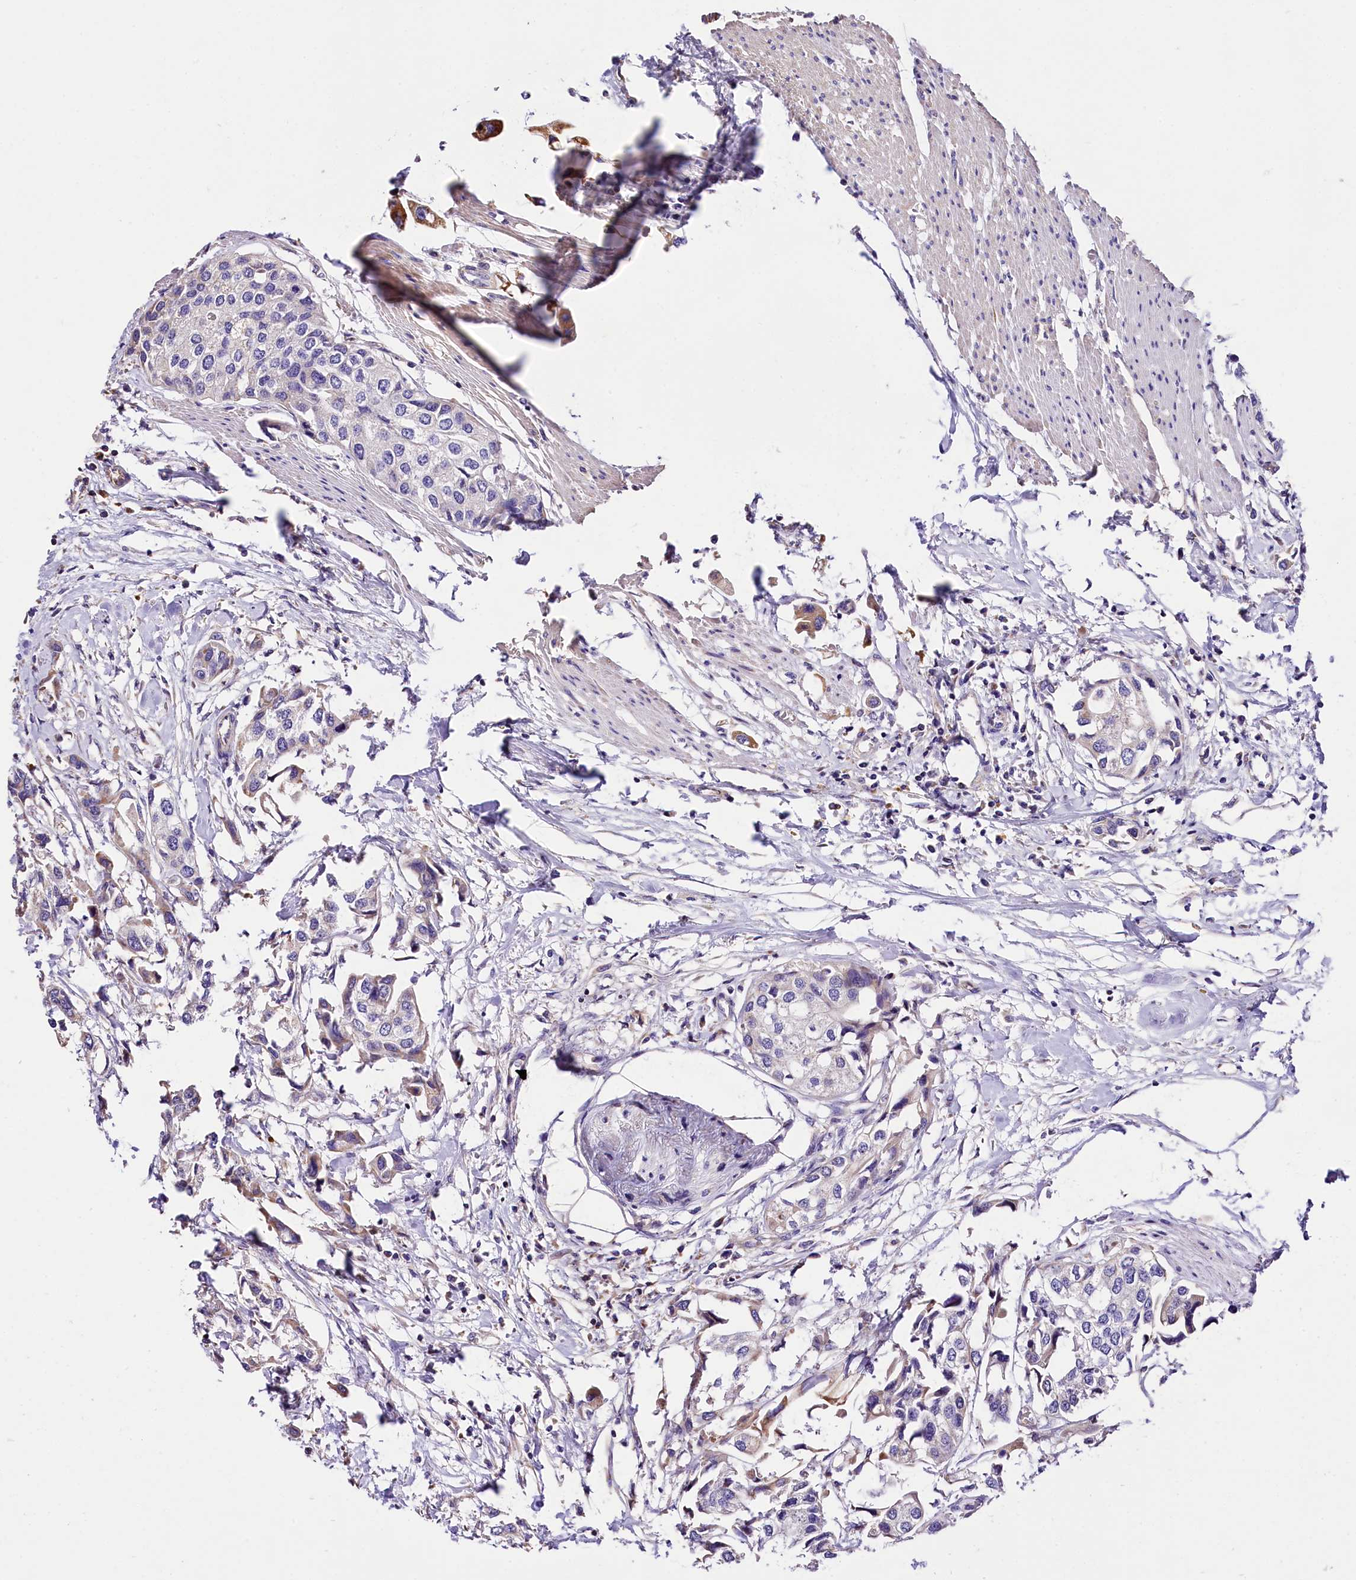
{"staining": {"intensity": "negative", "quantity": "none", "location": "none"}, "tissue": "urothelial cancer", "cell_type": "Tumor cells", "image_type": "cancer", "snomed": [{"axis": "morphology", "description": "Urothelial carcinoma, High grade"}, {"axis": "topography", "description": "Urinary bladder"}], "caption": "There is no significant expression in tumor cells of urothelial carcinoma (high-grade). (Brightfield microscopy of DAB immunohistochemistry (IHC) at high magnification).", "gene": "ACAA2", "patient": {"sex": "male", "age": 64}}